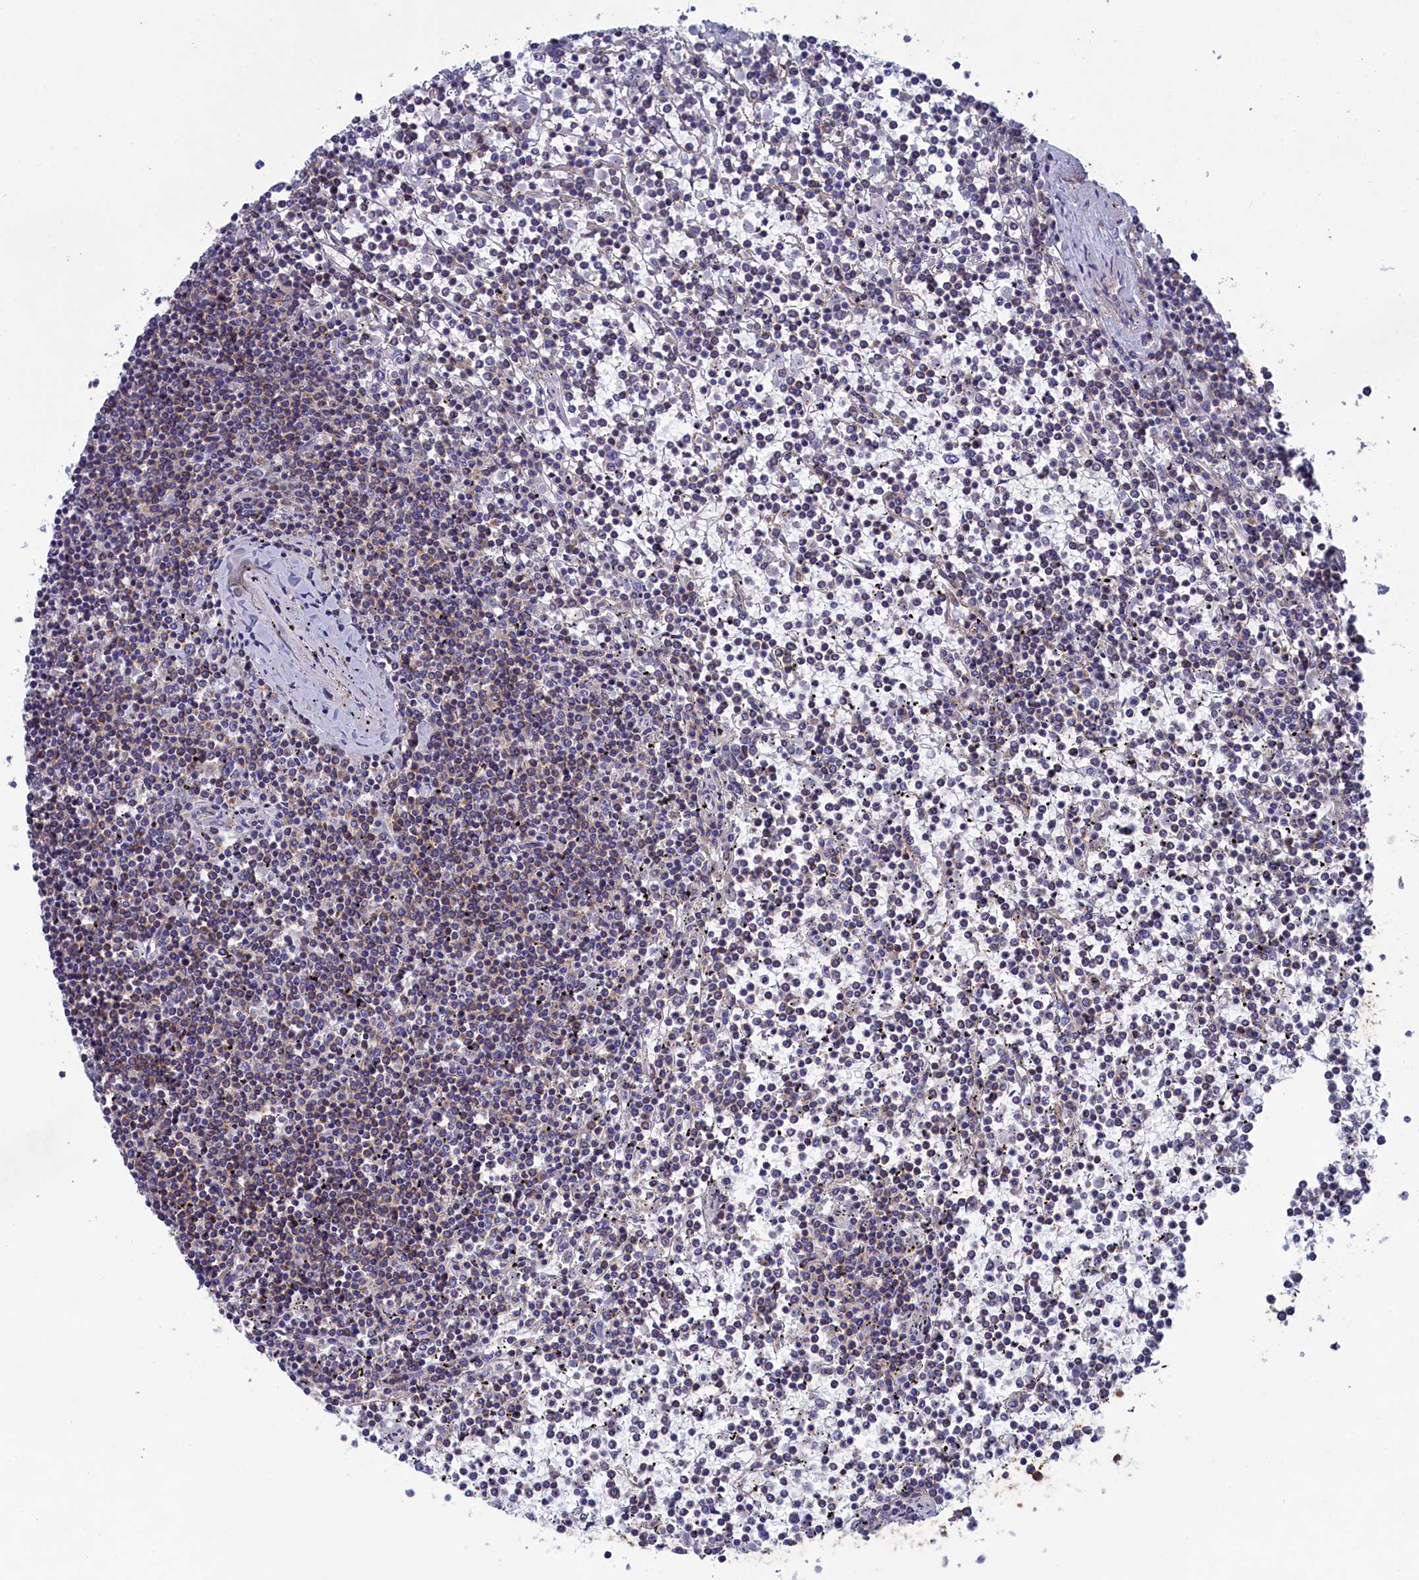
{"staining": {"intensity": "negative", "quantity": "none", "location": "none"}, "tissue": "lymphoma", "cell_type": "Tumor cells", "image_type": "cancer", "snomed": [{"axis": "morphology", "description": "Malignant lymphoma, non-Hodgkin's type, Low grade"}, {"axis": "topography", "description": "Spleen"}], "caption": "Tumor cells show no significant protein expression in malignant lymphoma, non-Hodgkin's type (low-grade). (Immunohistochemistry, brightfield microscopy, high magnification).", "gene": "SCAMP4", "patient": {"sex": "female", "age": 19}}